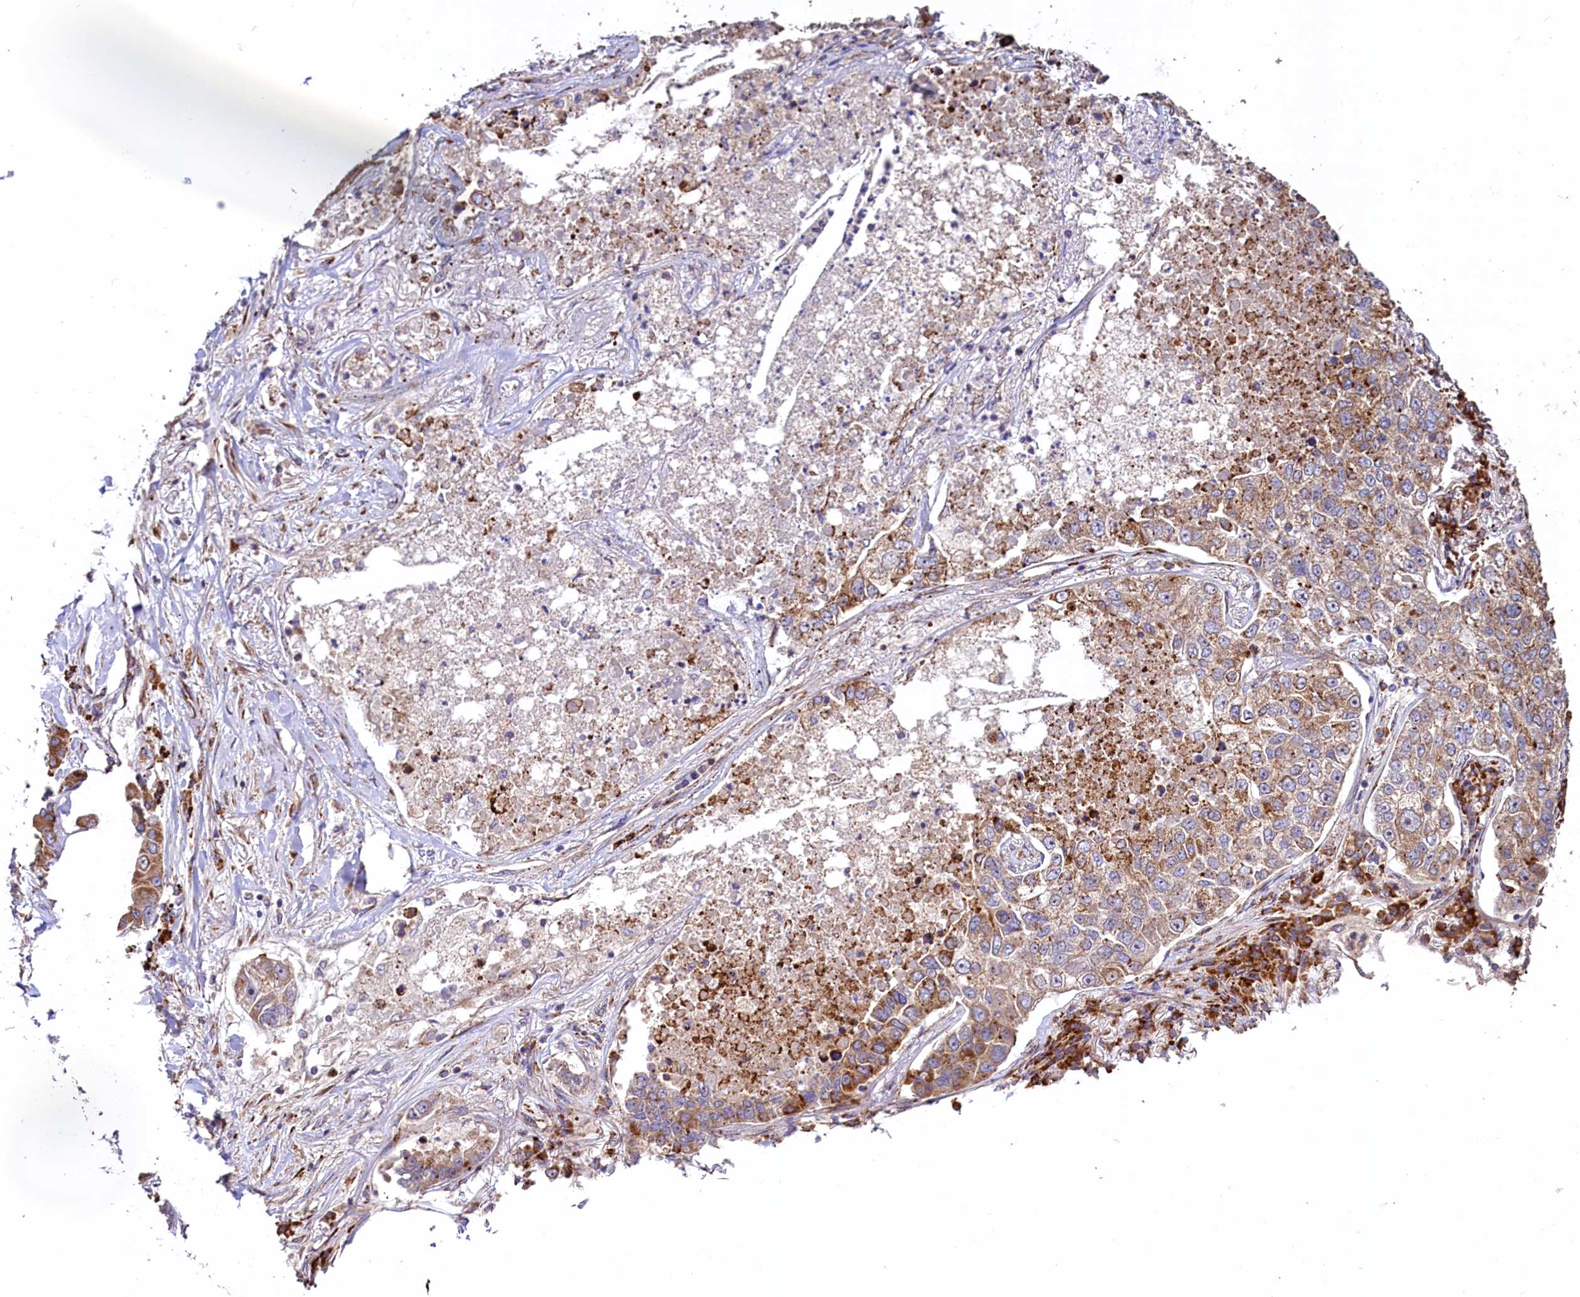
{"staining": {"intensity": "strong", "quantity": "25%-75%", "location": "cytoplasmic/membranous"}, "tissue": "lung cancer", "cell_type": "Tumor cells", "image_type": "cancer", "snomed": [{"axis": "morphology", "description": "Adenocarcinoma, NOS"}, {"axis": "topography", "description": "Lung"}], "caption": "Protein expression by IHC exhibits strong cytoplasmic/membranous expression in about 25%-75% of tumor cells in adenocarcinoma (lung).", "gene": "C5orf15", "patient": {"sex": "male", "age": 49}}